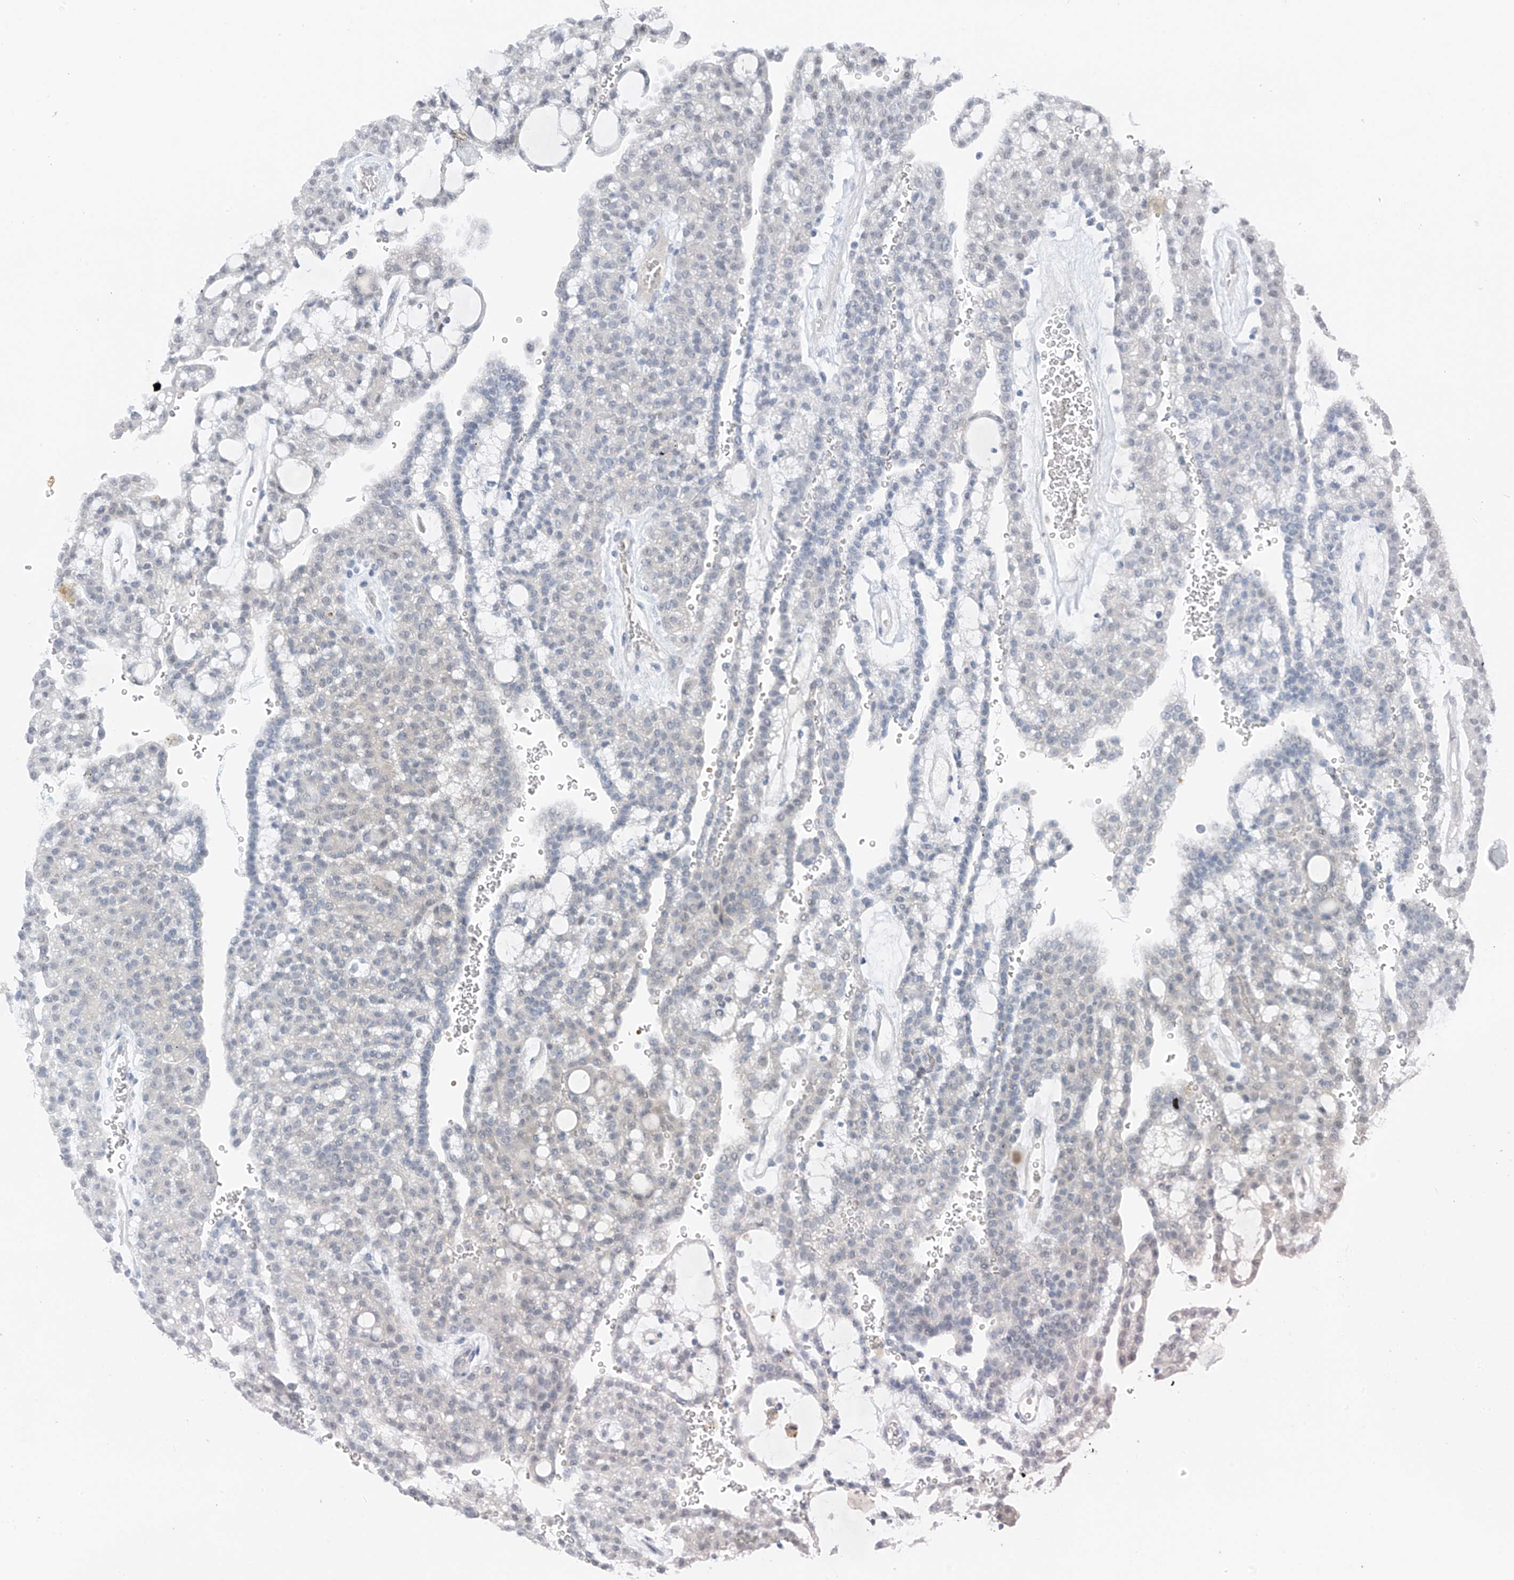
{"staining": {"intensity": "negative", "quantity": "none", "location": "none"}, "tissue": "renal cancer", "cell_type": "Tumor cells", "image_type": "cancer", "snomed": [{"axis": "morphology", "description": "Adenocarcinoma, NOS"}, {"axis": "topography", "description": "Kidney"}], "caption": "A histopathology image of renal cancer (adenocarcinoma) stained for a protein demonstrates no brown staining in tumor cells.", "gene": "CYP4V2", "patient": {"sex": "male", "age": 63}}